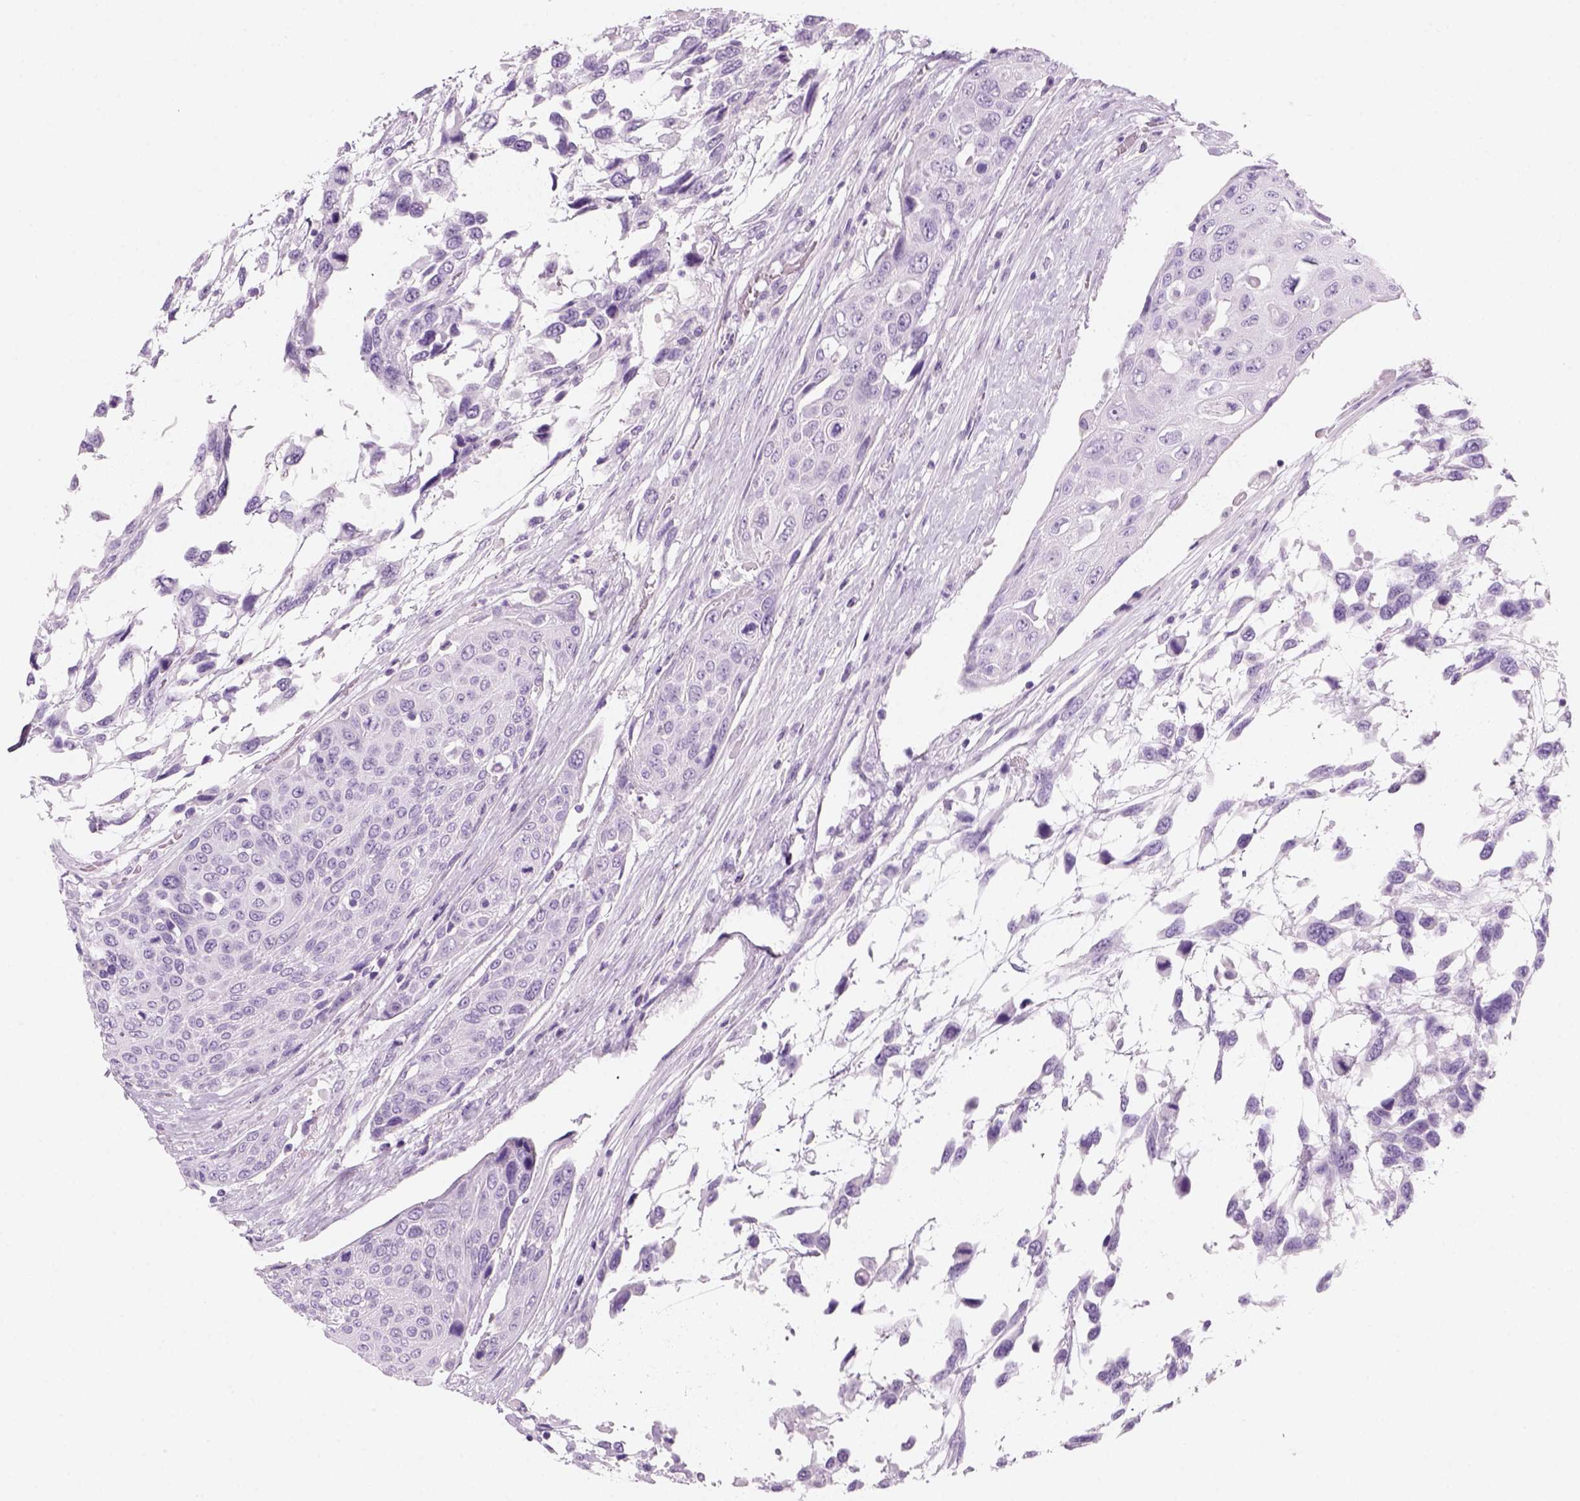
{"staining": {"intensity": "negative", "quantity": "none", "location": "none"}, "tissue": "urothelial cancer", "cell_type": "Tumor cells", "image_type": "cancer", "snomed": [{"axis": "morphology", "description": "Urothelial carcinoma, High grade"}, {"axis": "topography", "description": "Urinary bladder"}], "caption": "Image shows no protein staining in tumor cells of high-grade urothelial carcinoma tissue. (Stains: DAB (3,3'-diaminobenzidine) immunohistochemistry with hematoxylin counter stain, Microscopy: brightfield microscopy at high magnification).", "gene": "KRTAP11-1", "patient": {"sex": "female", "age": 70}}